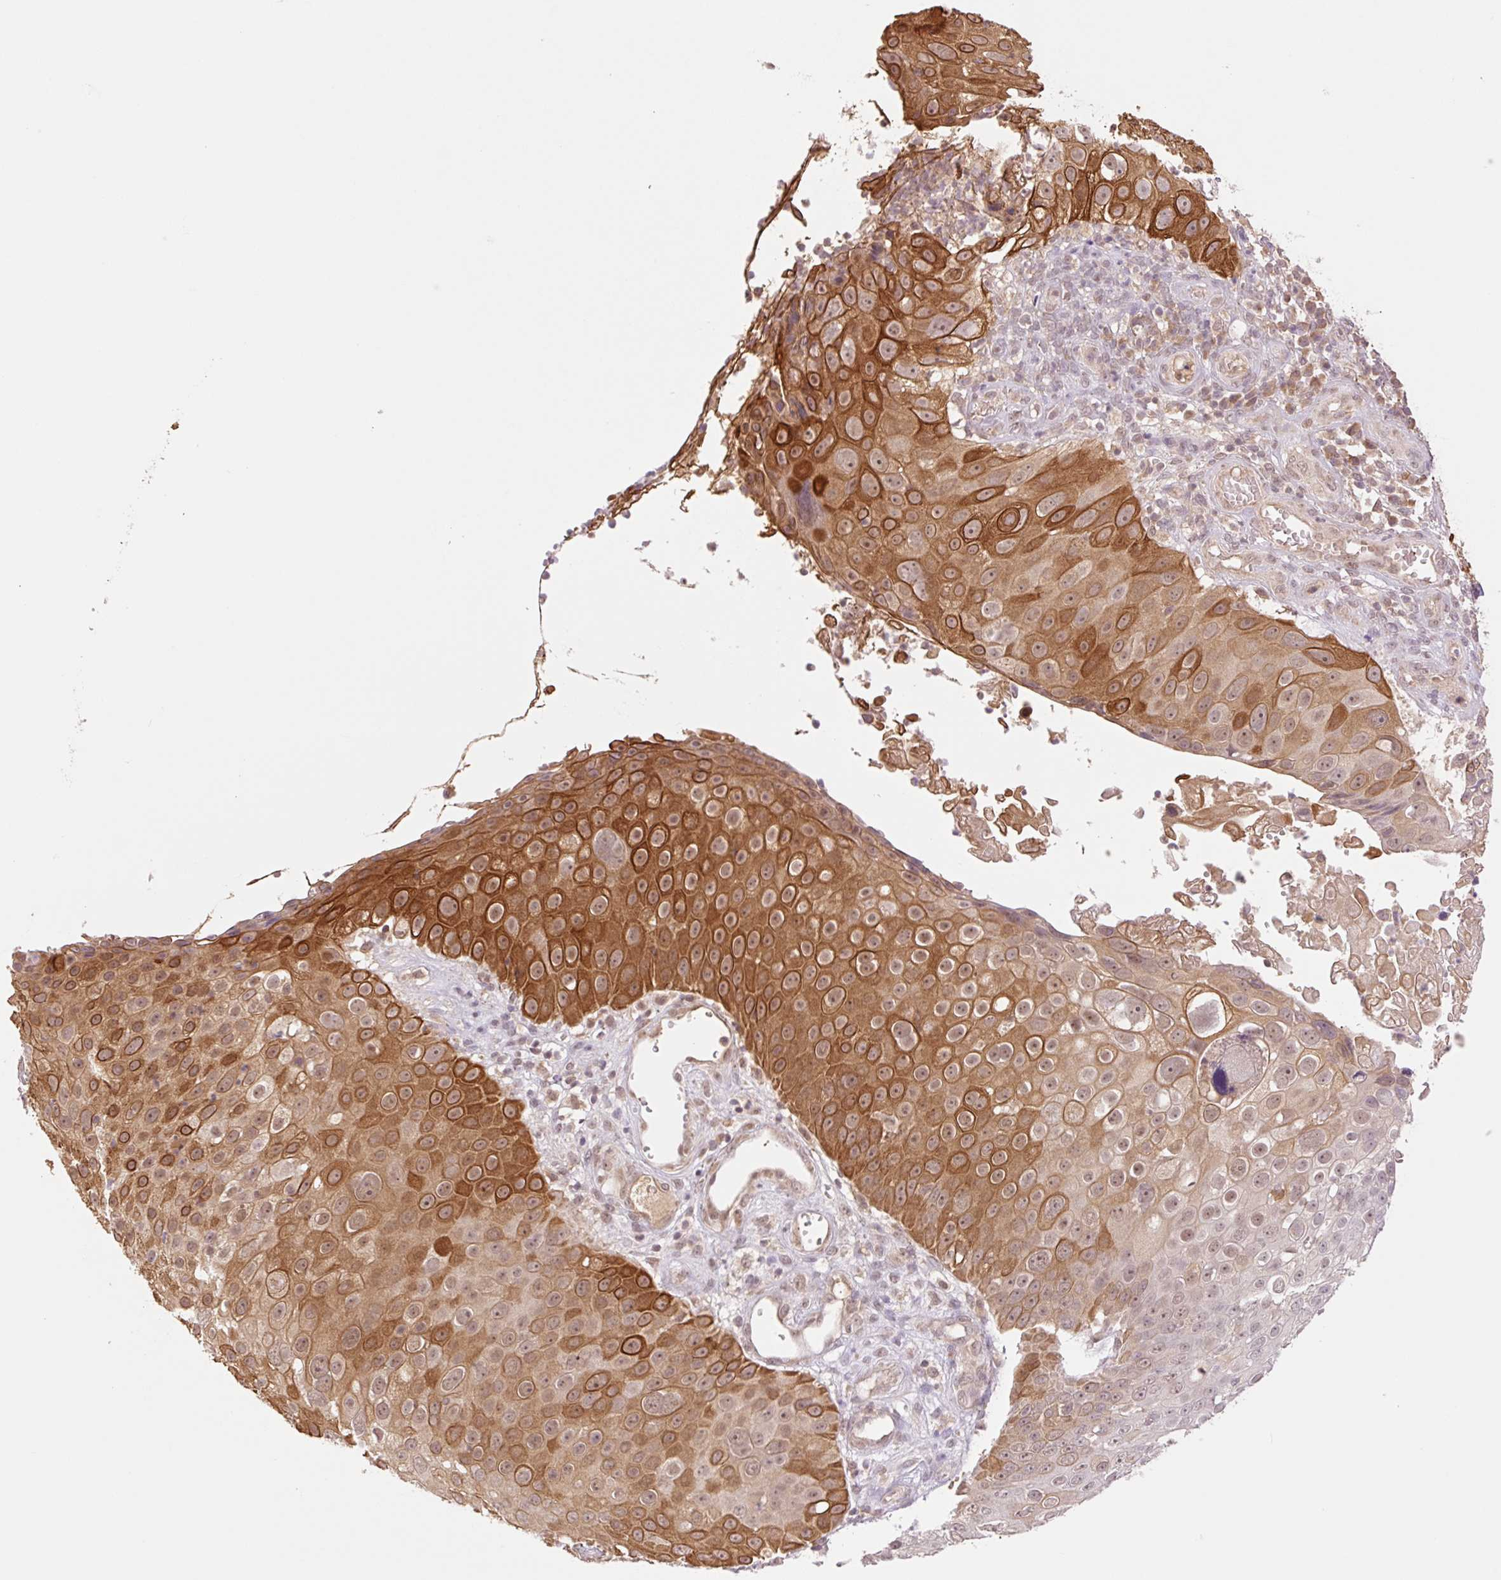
{"staining": {"intensity": "strong", "quantity": "25%-75%", "location": "cytoplasmic/membranous,nuclear"}, "tissue": "skin cancer", "cell_type": "Tumor cells", "image_type": "cancer", "snomed": [{"axis": "morphology", "description": "Squamous cell carcinoma, NOS"}, {"axis": "topography", "description": "Skin"}], "caption": "Protein staining of skin squamous cell carcinoma tissue demonstrates strong cytoplasmic/membranous and nuclear positivity in about 25%-75% of tumor cells.", "gene": "YJU2B", "patient": {"sex": "male", "age": 71}}